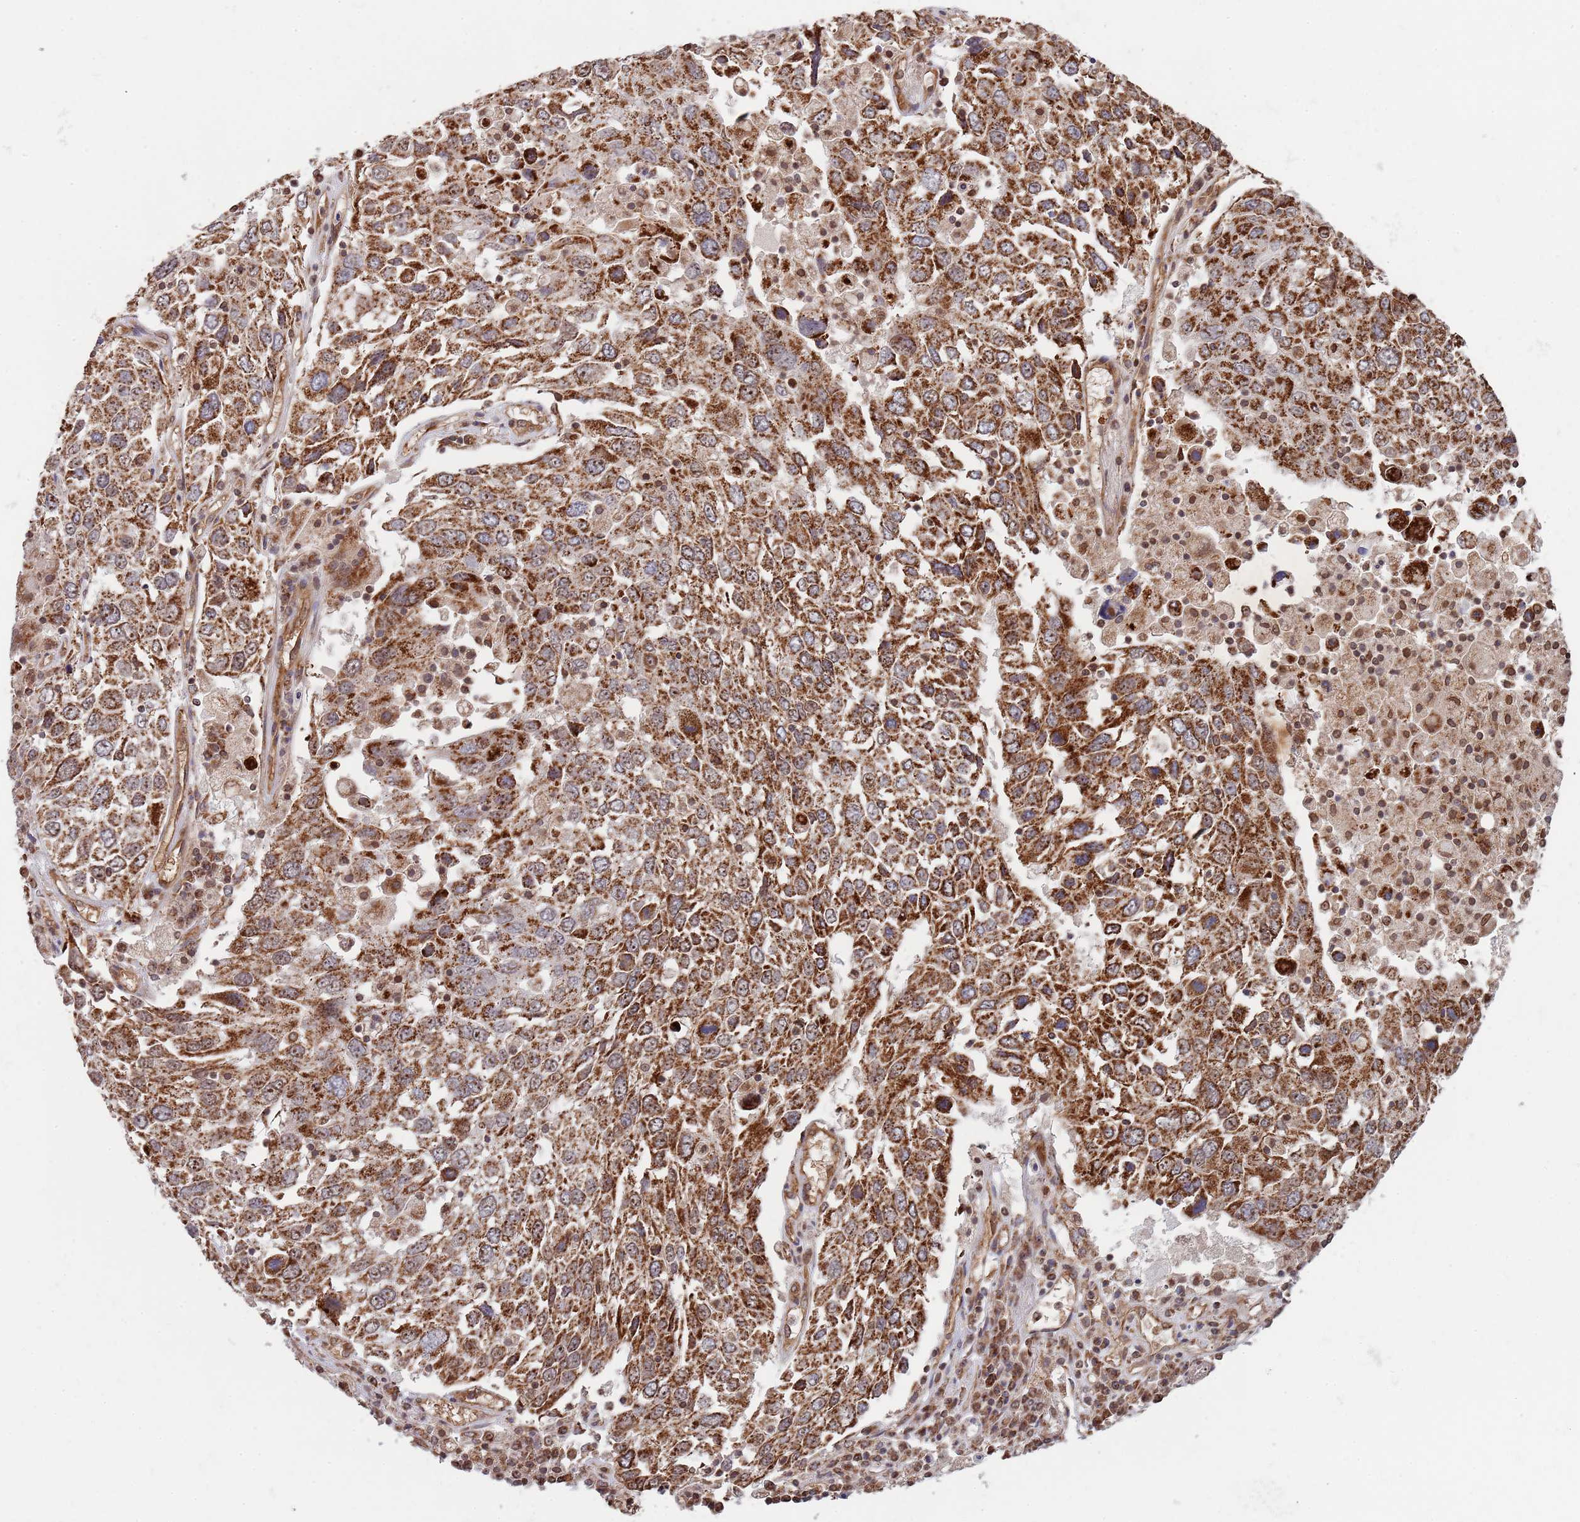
{"staining": {"intensity": "strong", "quantity": ">75%", "location": "cytoplasmic/membranous"}, "tissue": "lung cancer", "cell_type": "Tumor cells", "image_type": "cancer", "snomed": [{"axis": "morphology", "description": "Squamous cell carcinoma, NOS"}, {"axis": "topography", "description": "Lung"}], "caption": "Brown immunohistochemical staining in human lung cancer demonstrates strong cytoplasmic/membranous positivity in approximately >75% of tumor cells.", "gene": "DCHS1", "patient": {"sex": "male", "age": 65}}